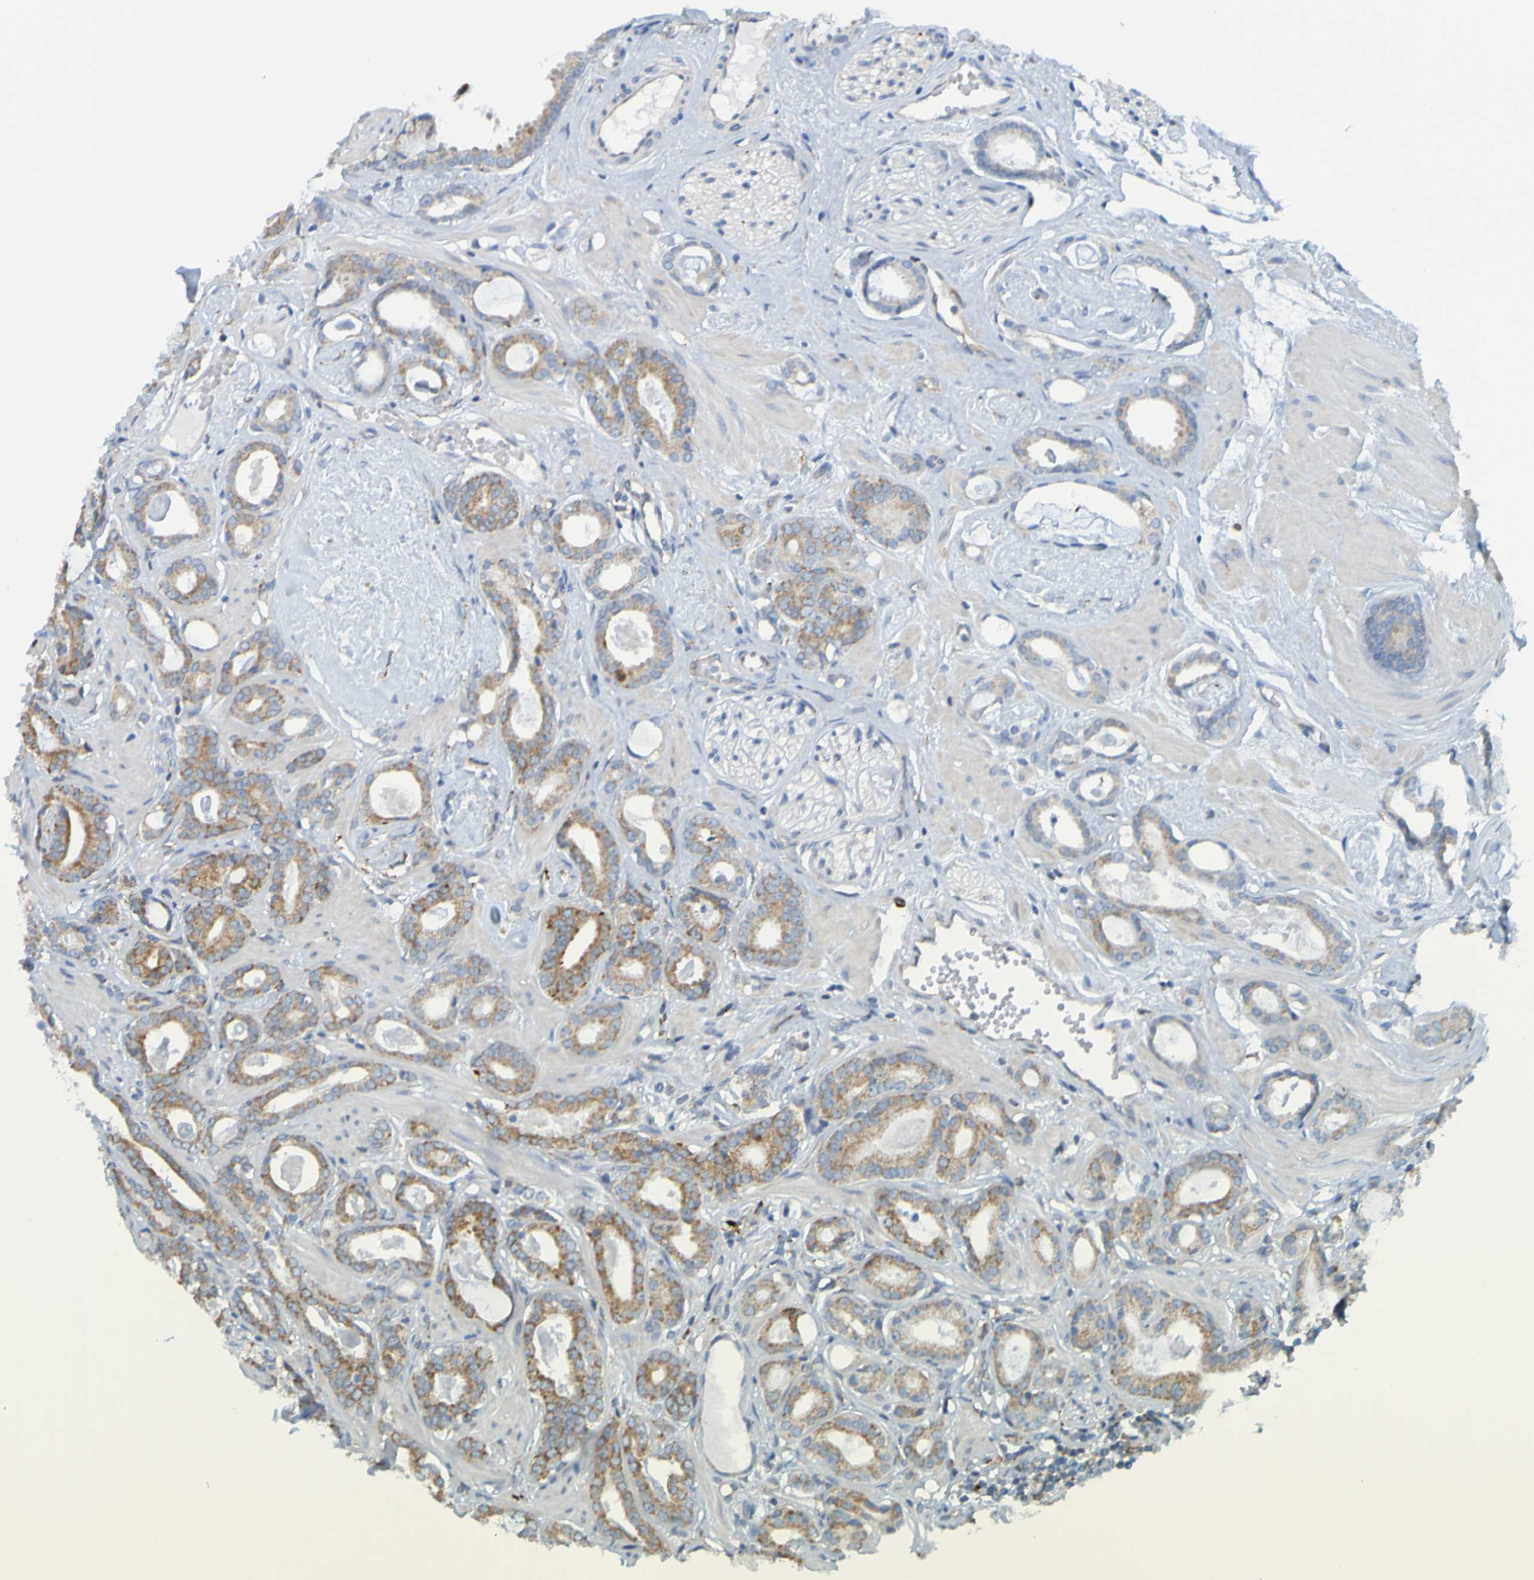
{"staining": {"intensity": "weak", "quantity": "25%-75%", "location": "cytoplasmic/membranous"}, "tissue": "prostate cancer", "cell_type": "Tumor cells", "image_type": "cancer", "snomed": [{"axis": "morphology", "description": "Adenocarcinoma, Medium grade"}, {"axis": "topography", "description": "Prostate"}], "caption": "This image displays prostate cancer (adenocarcinoma (medium-grade)) stained with immunohistochemistry to label a protein in brown. The cytoplasmic/membranous of tumor cells show weak positivity for the protein. Nuclei are counter-stained blue.", "gene": "SSR1", "patient": {"sex": "male", "age": 72}}